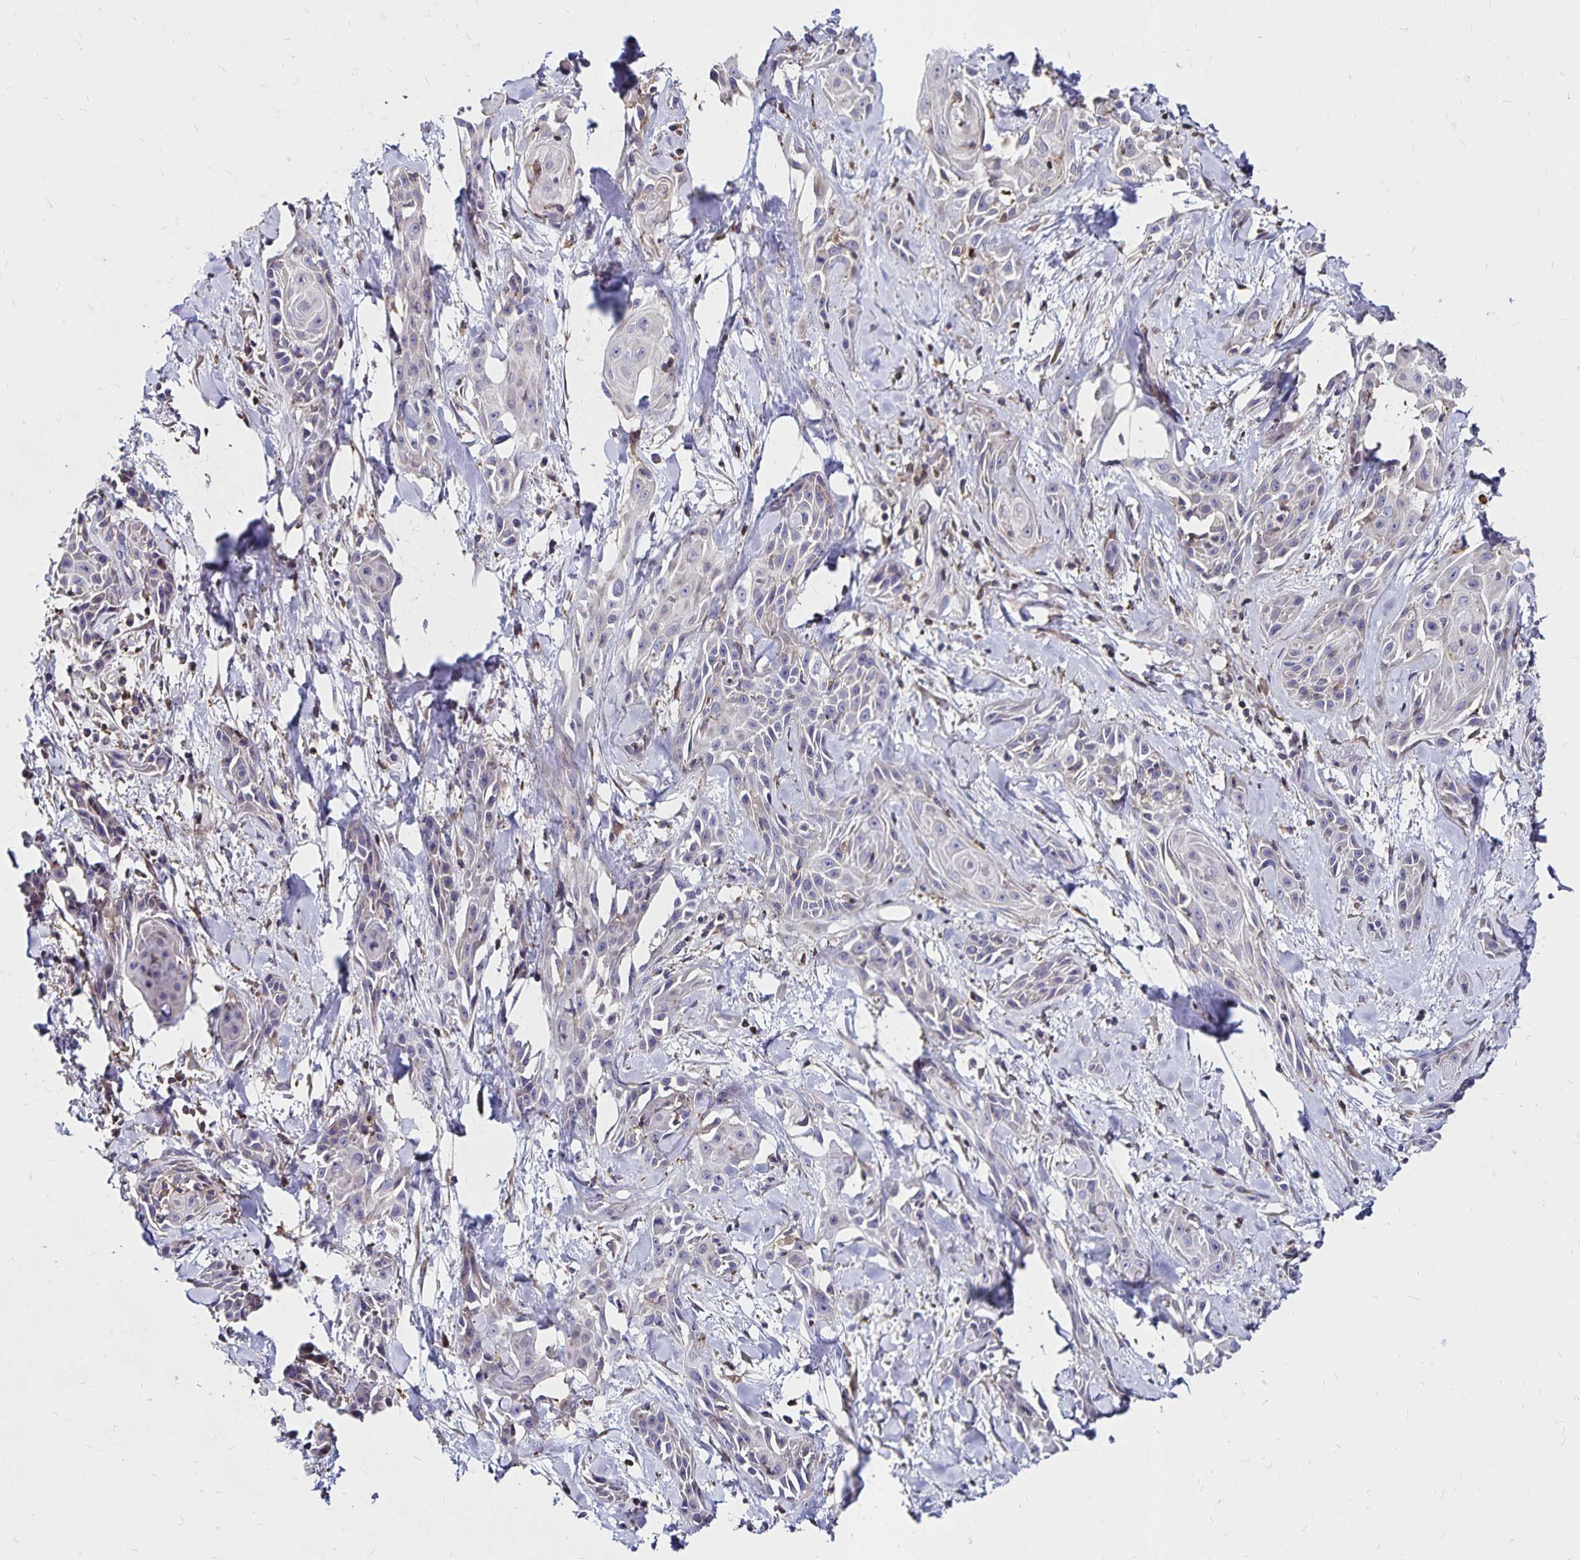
{"staining": {"intensity": "negative", "quantity": "none", "location": "none"}, "tissue": "skin cancer", "cell_type": "Tumor cells", "image_type": "cancer", "snomed": [{"axis": "morphology", "description": "Squamous cell carcinoma, NOS"}, {"axis": "topography", "description": "Skin"}, {"axis": "topography", "description": "Anal"}], "caption": "Skin cancer was stained to show a protein in brown. There is no significant positivity in tumor cells.", "gene": "NAGPA", "patient": {"sex": "male", "age": 64}}